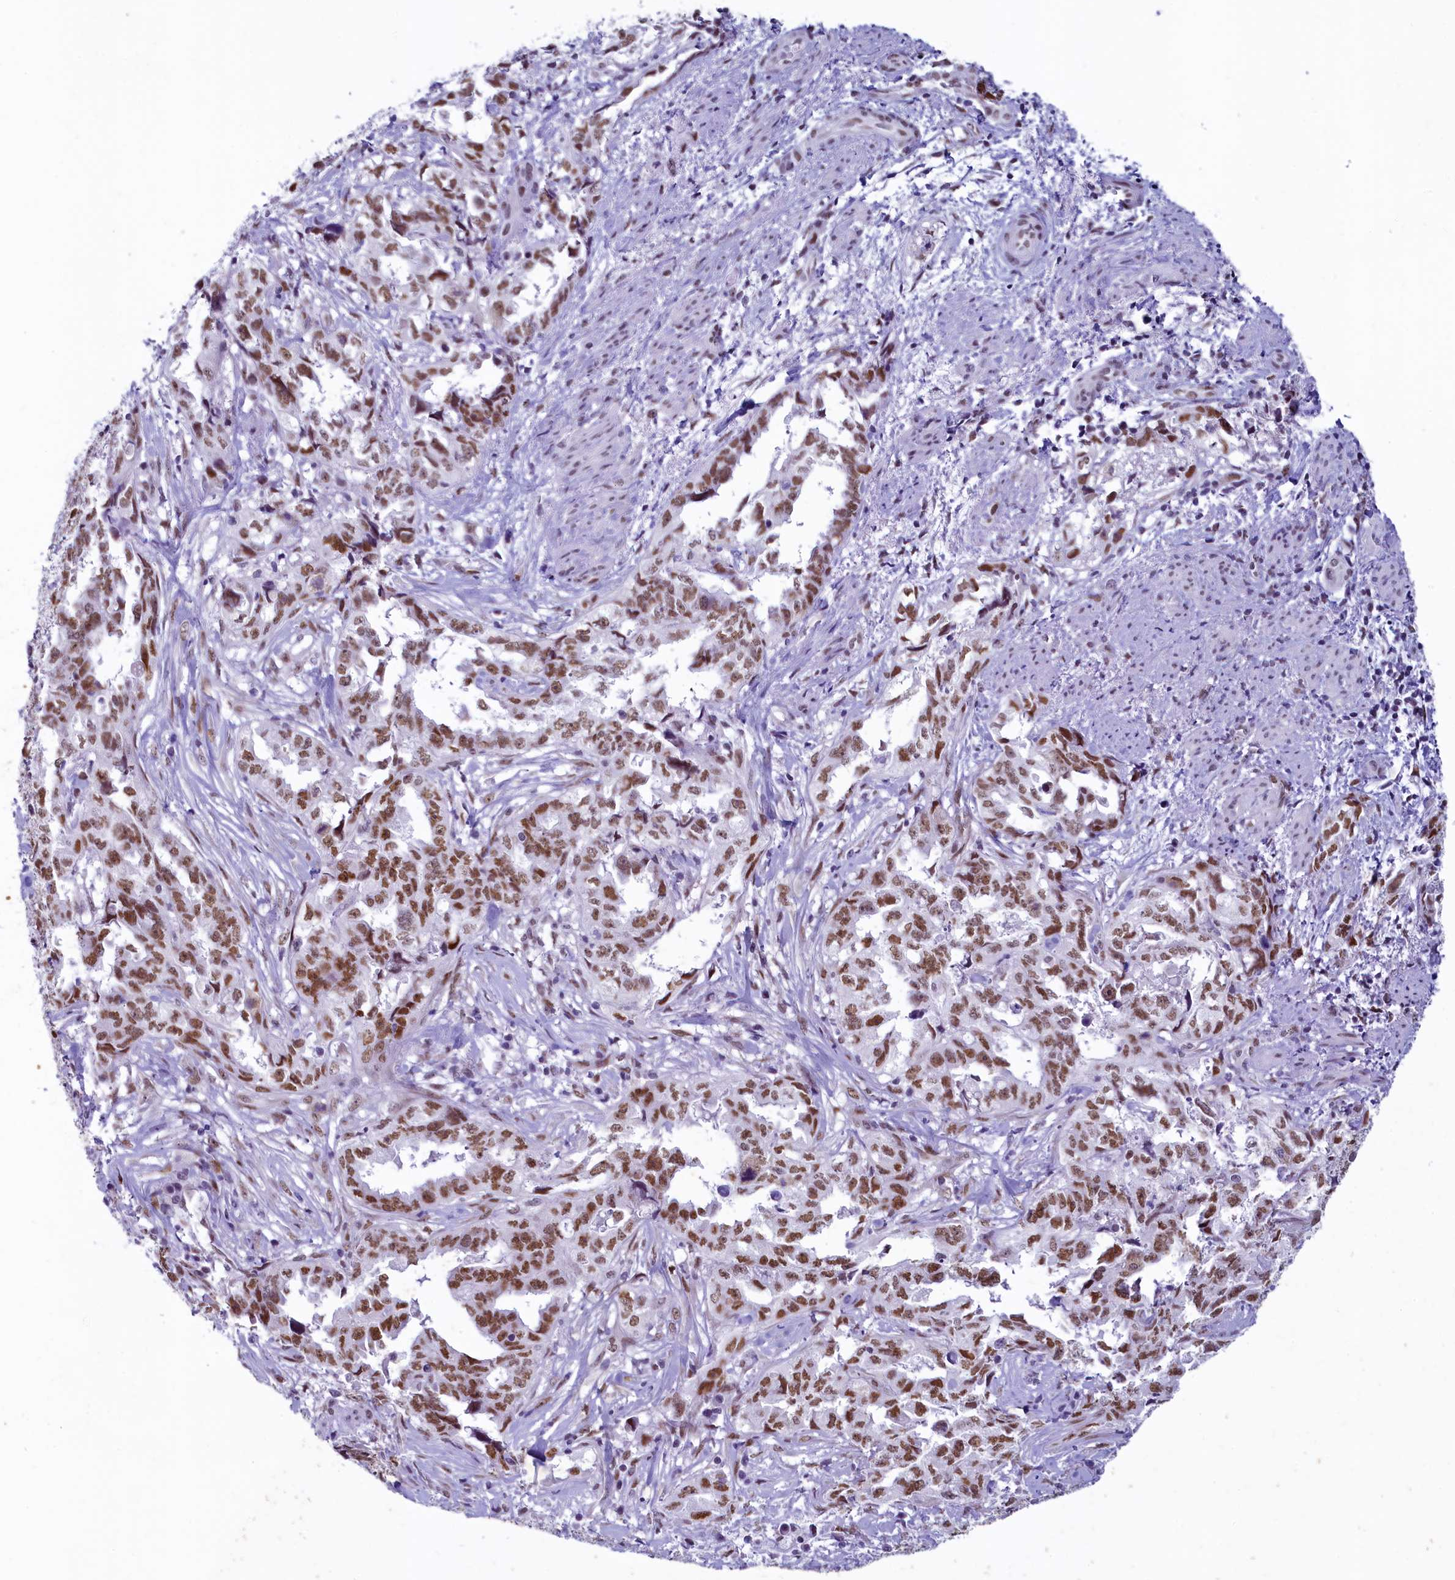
{"staining": {"intensity": "moderate", "quantity": ">75%", "location": "nuclear"}, "tissue": "endometrial cancer", "cell_type": "Tumor cells", "image_type": "cancer", "snomed": [{"axis": "morphology", "description": "Adenocarcinoma, NOS"}, {"axis": "topography", "description": "Endometrium"}], "caption": "Brown immunohistochemical staining in human adenocarcinoma (endometrial) reveals moderate nuclear staining in approximately >75% of tumor cells. The staining was performed using DAB (3,3'-diaminobenzidine) to visualize the protein expression in brown, while the nuclei were stained in blue with hematoxylin (Magnification: 20x).", "gene": "SUGP2", "patient": {"sex": "female", "age": 65}}